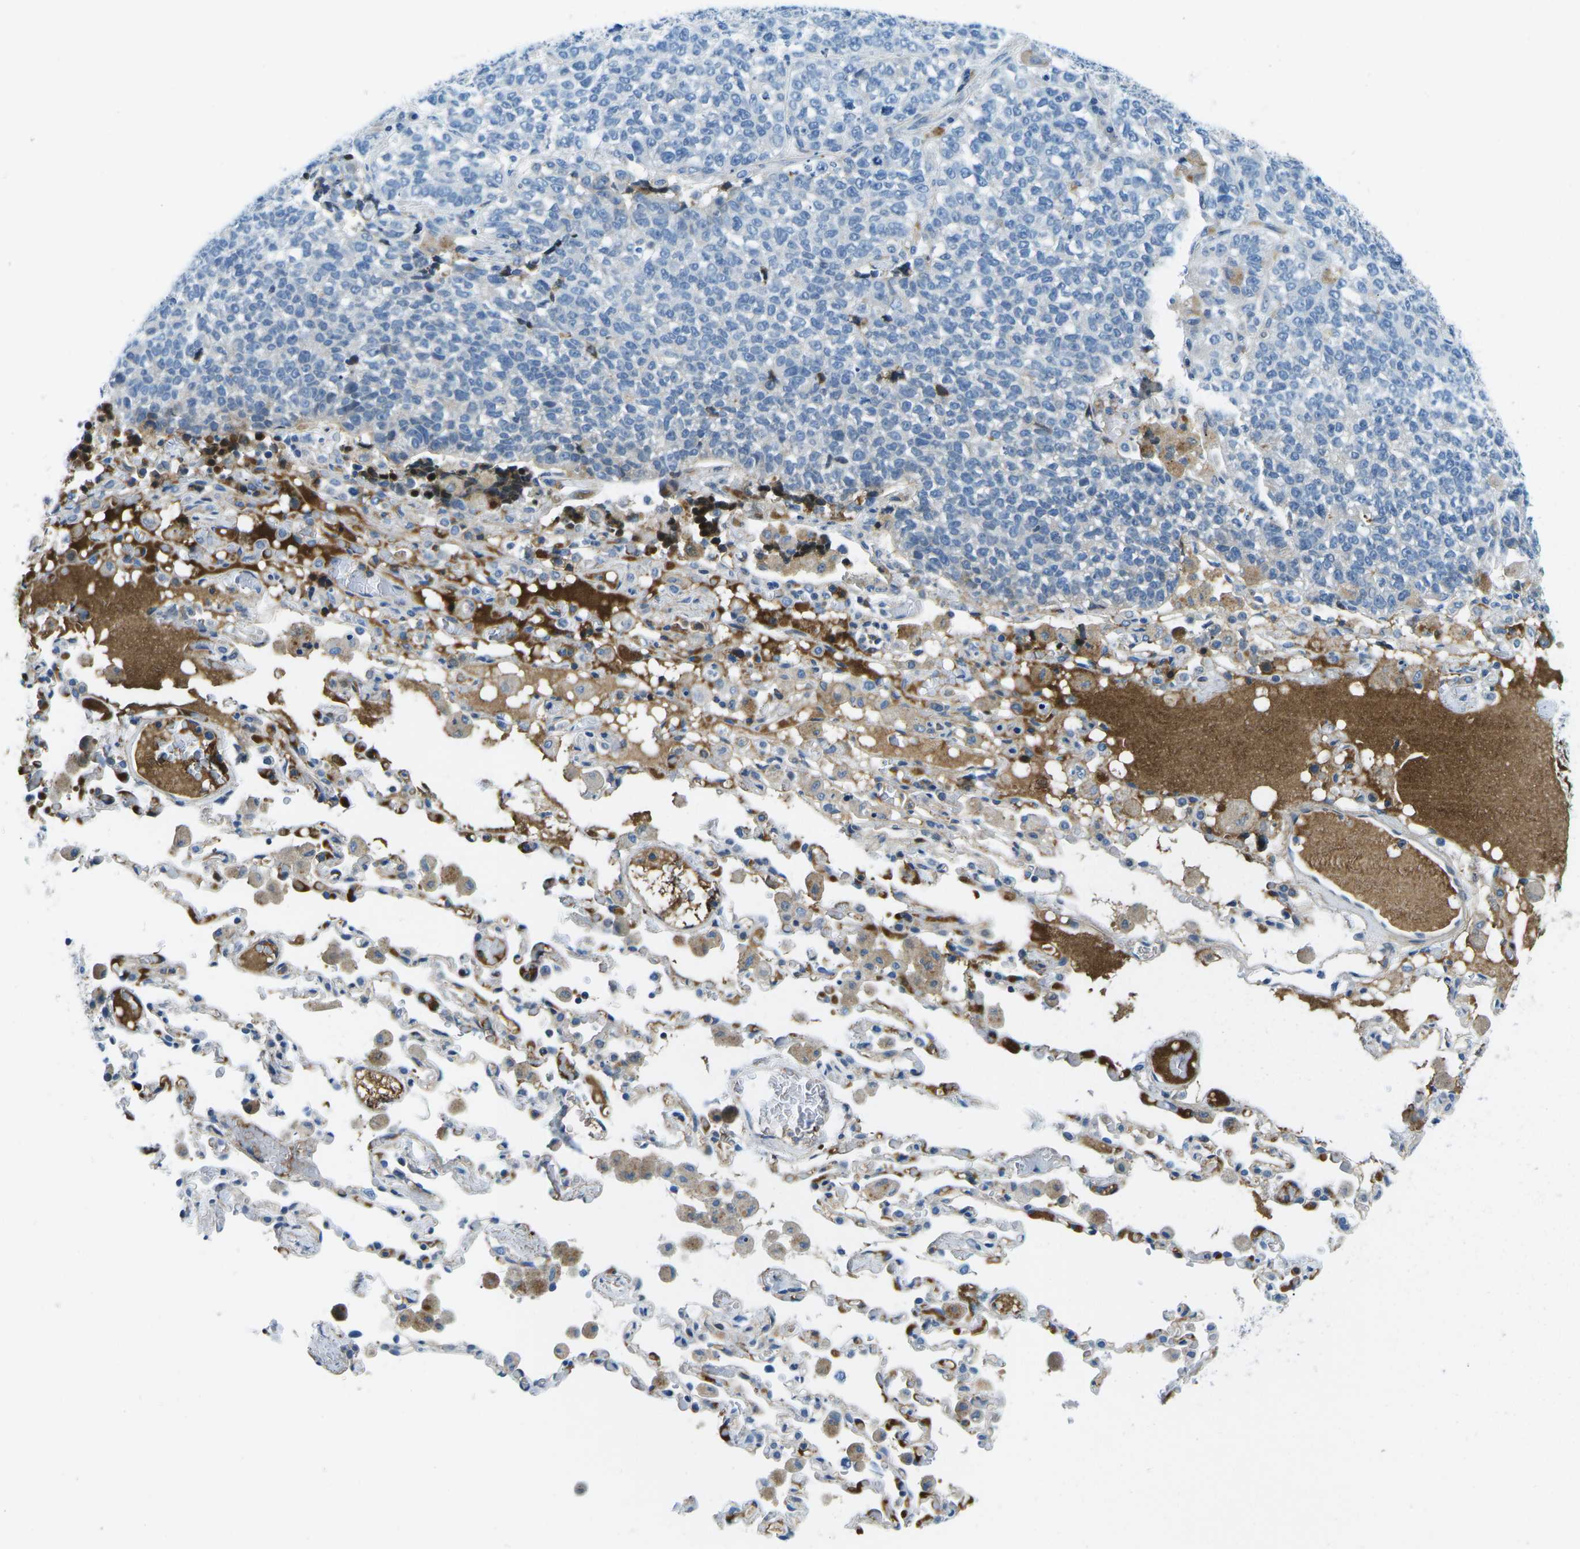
{"staining": {"intensity": "negative", "quantity": "none", "location": "none"}, "tissue": "lung cancer", "cell_type": "Tumor cells", "image_type": "cancer", "snomed": [{"axis": "morphology", "description": "Adenocarcinoma, NOS"}, {"axis": "topography", "description": "Lung"}], "caption": "A high-resolution image shows immunohistochemistry (IHC) staining of lung cancer, which reveals no significant expression in tumor cells.", "gene": "CFB", "patient": {"sex": "male", "age": 49}}